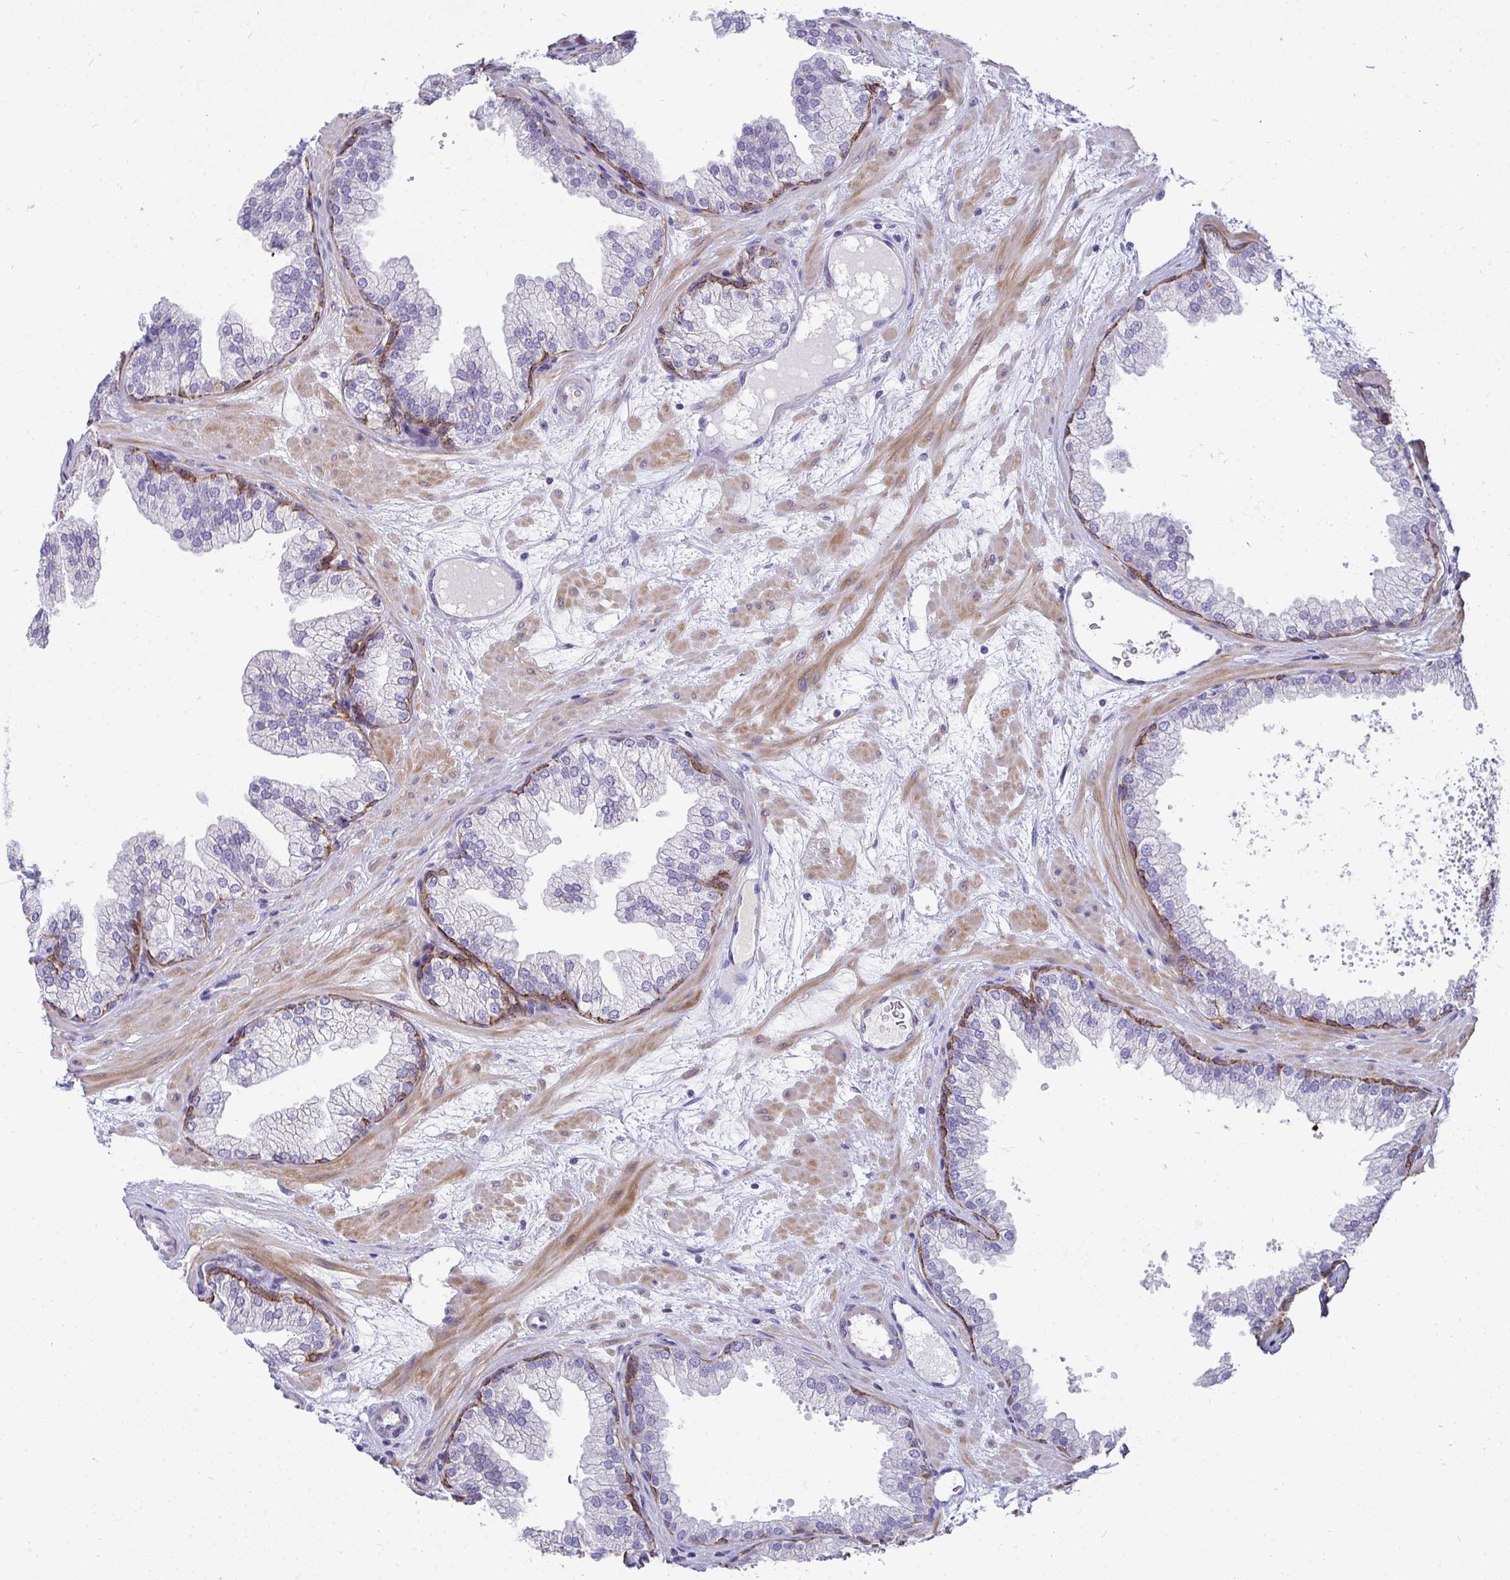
{"staining": {"intensity": "moderate", "quantity": "<25%", "location": "cytoplasmic/membranous"}, "tissue": "prostate", "cell_type": "Glandular cells", "image_type": "normal", "snomed": [{"axis": "morphology", "description": "Normal tissue, NOS"}, {"axis": "topography", "description": "Prostate"}], "caption": "A high-resolution histopathology image shows immunohistochemistry (IHC) staining of normal prostate, which displays moderate cytoplasmic/membranous expression in approximately <25% of glandular cells.", "gene": "AK5", "patient": {"sex": "male", "age": 37}}